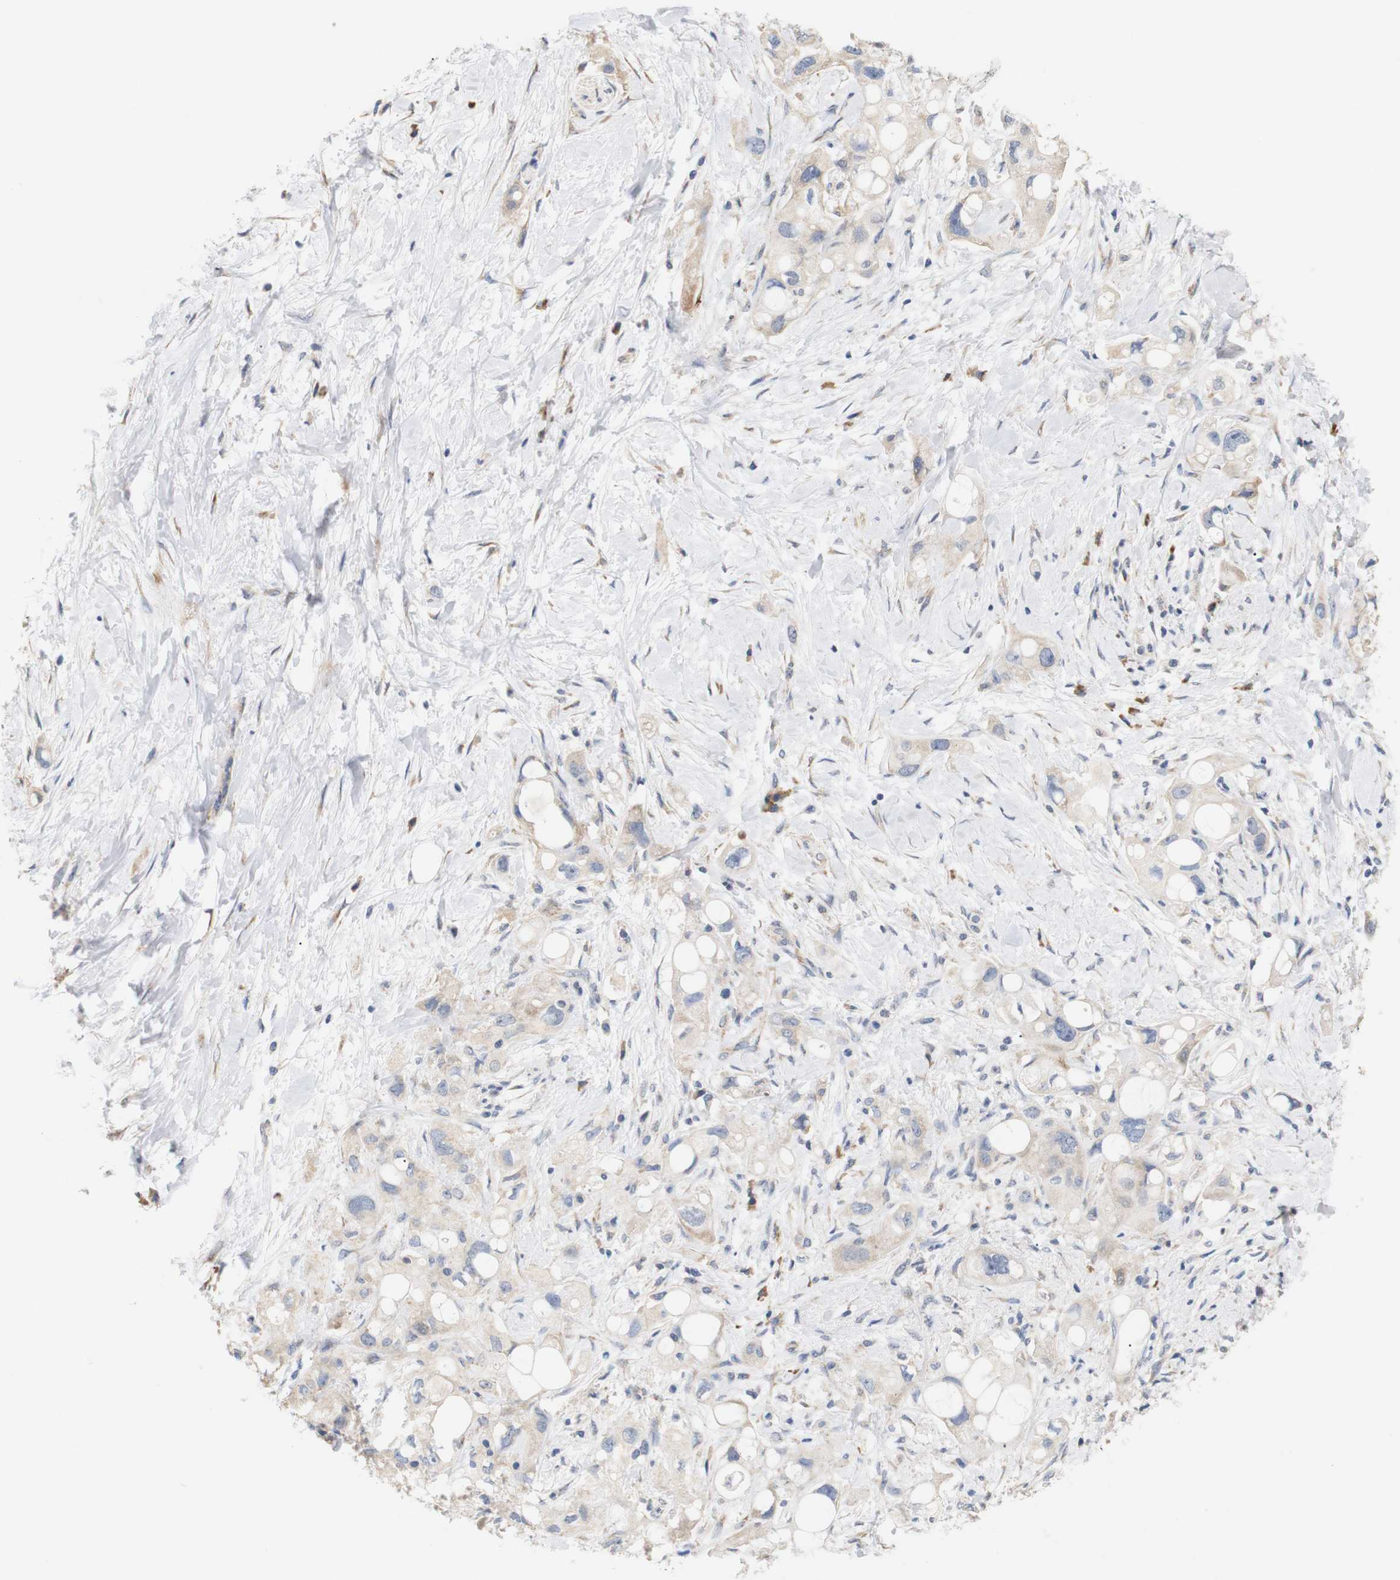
{"staining": {"intensity": "moderate", "quantity": ">75%", "location": "cytoplasmic/membranous"}, "tissue": "pancreatic cancer", "cell_type": "Tumor cells", "image_type": "cancer", "snomed": [{"axis": "morphology", "description": "Adenocarcinoma, NOS"}, {"axis": "topography", "description": "Pancreas"}], "caption": "Adenocarcinoma (pancreatic) stained for a protein (brown) shows moderate cytoplasmic/membranous positive expression in about >75% of tumor cells.", "gene": "TRIM5", "patient": {"sex": "female", "age": 56}}